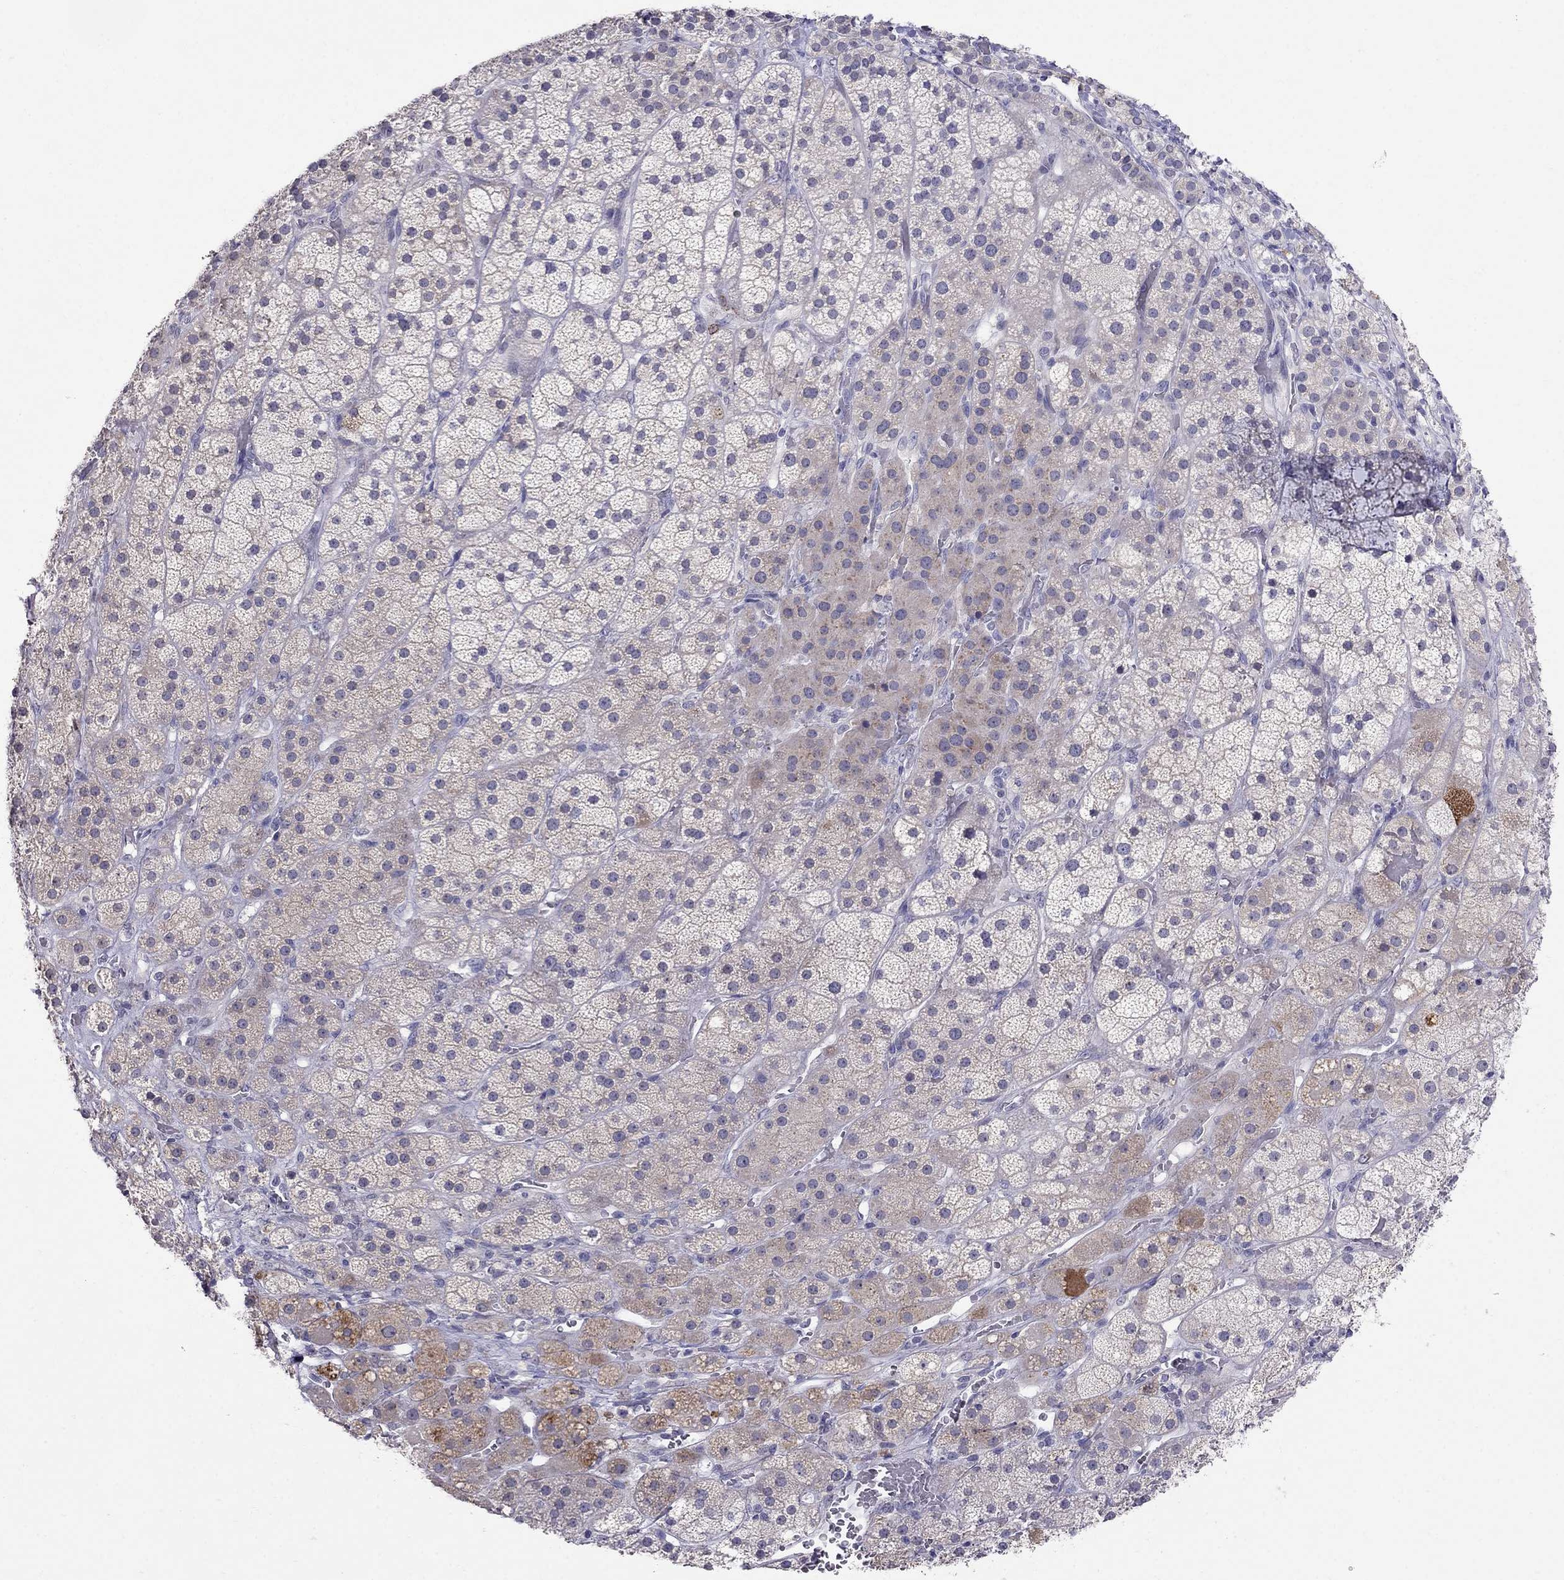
{"staining": {"intensity": "weak", "quantity": "<25%", "location": "cytoplasmic/membranous"}, "tissue": "adrenal gland", "cell_type": "Glandular cells", "image_type": "normal", "snomed": [{"axis": "morphology", "description": "Normal tissue, NOS"}, {"axis": "topography", "description": "Adrenal gland"}], "caption": "High magnification brightfield microscopy of unremarkable adrenal gland stained with DAB (brown) and counterstained with hematoxylin (blue): glandular cells show no significant staining.", "gene": "MYO3B", "patient": {"sex": "male", "age": 57}}